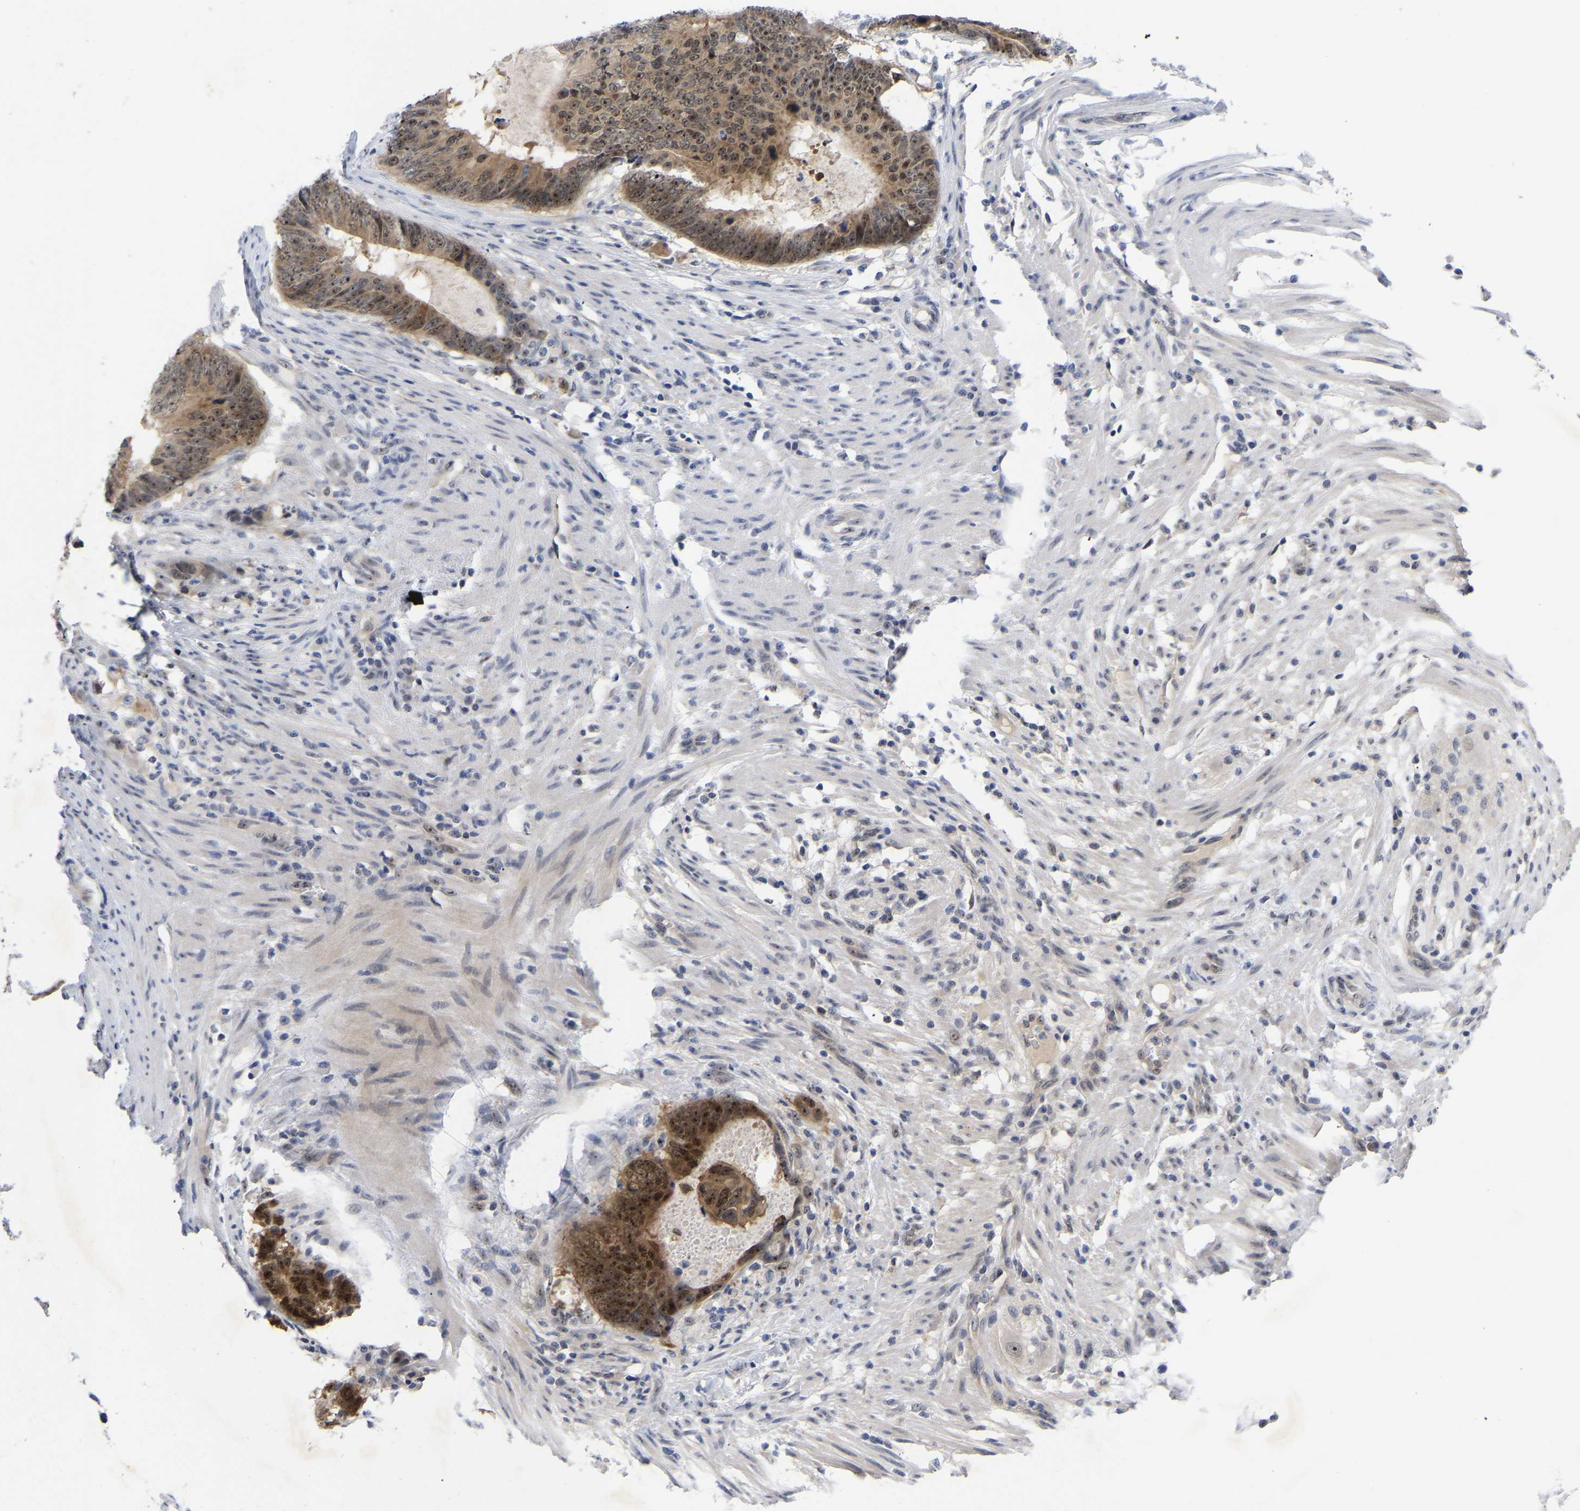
{"staining": {"intensity": "moderate", "quantity": ">75%", "location": "cytoplasmic/membranous,nuclear"}, "tissue": "colorectal cancer", "cell_type": "Tumor cells", "image_type": "cancer", "snomed": [{"axis": "morphology", "description": "Adenocarcinoma, NOS"}, {"axis": "topography", "description": "Colon"}], "caption": "Colorectal cancer stained with a protein marker demonstrates moderate staining in tumor cells.", "gene": "NLE1", "patient": {"sex": "male", "age": 56}}